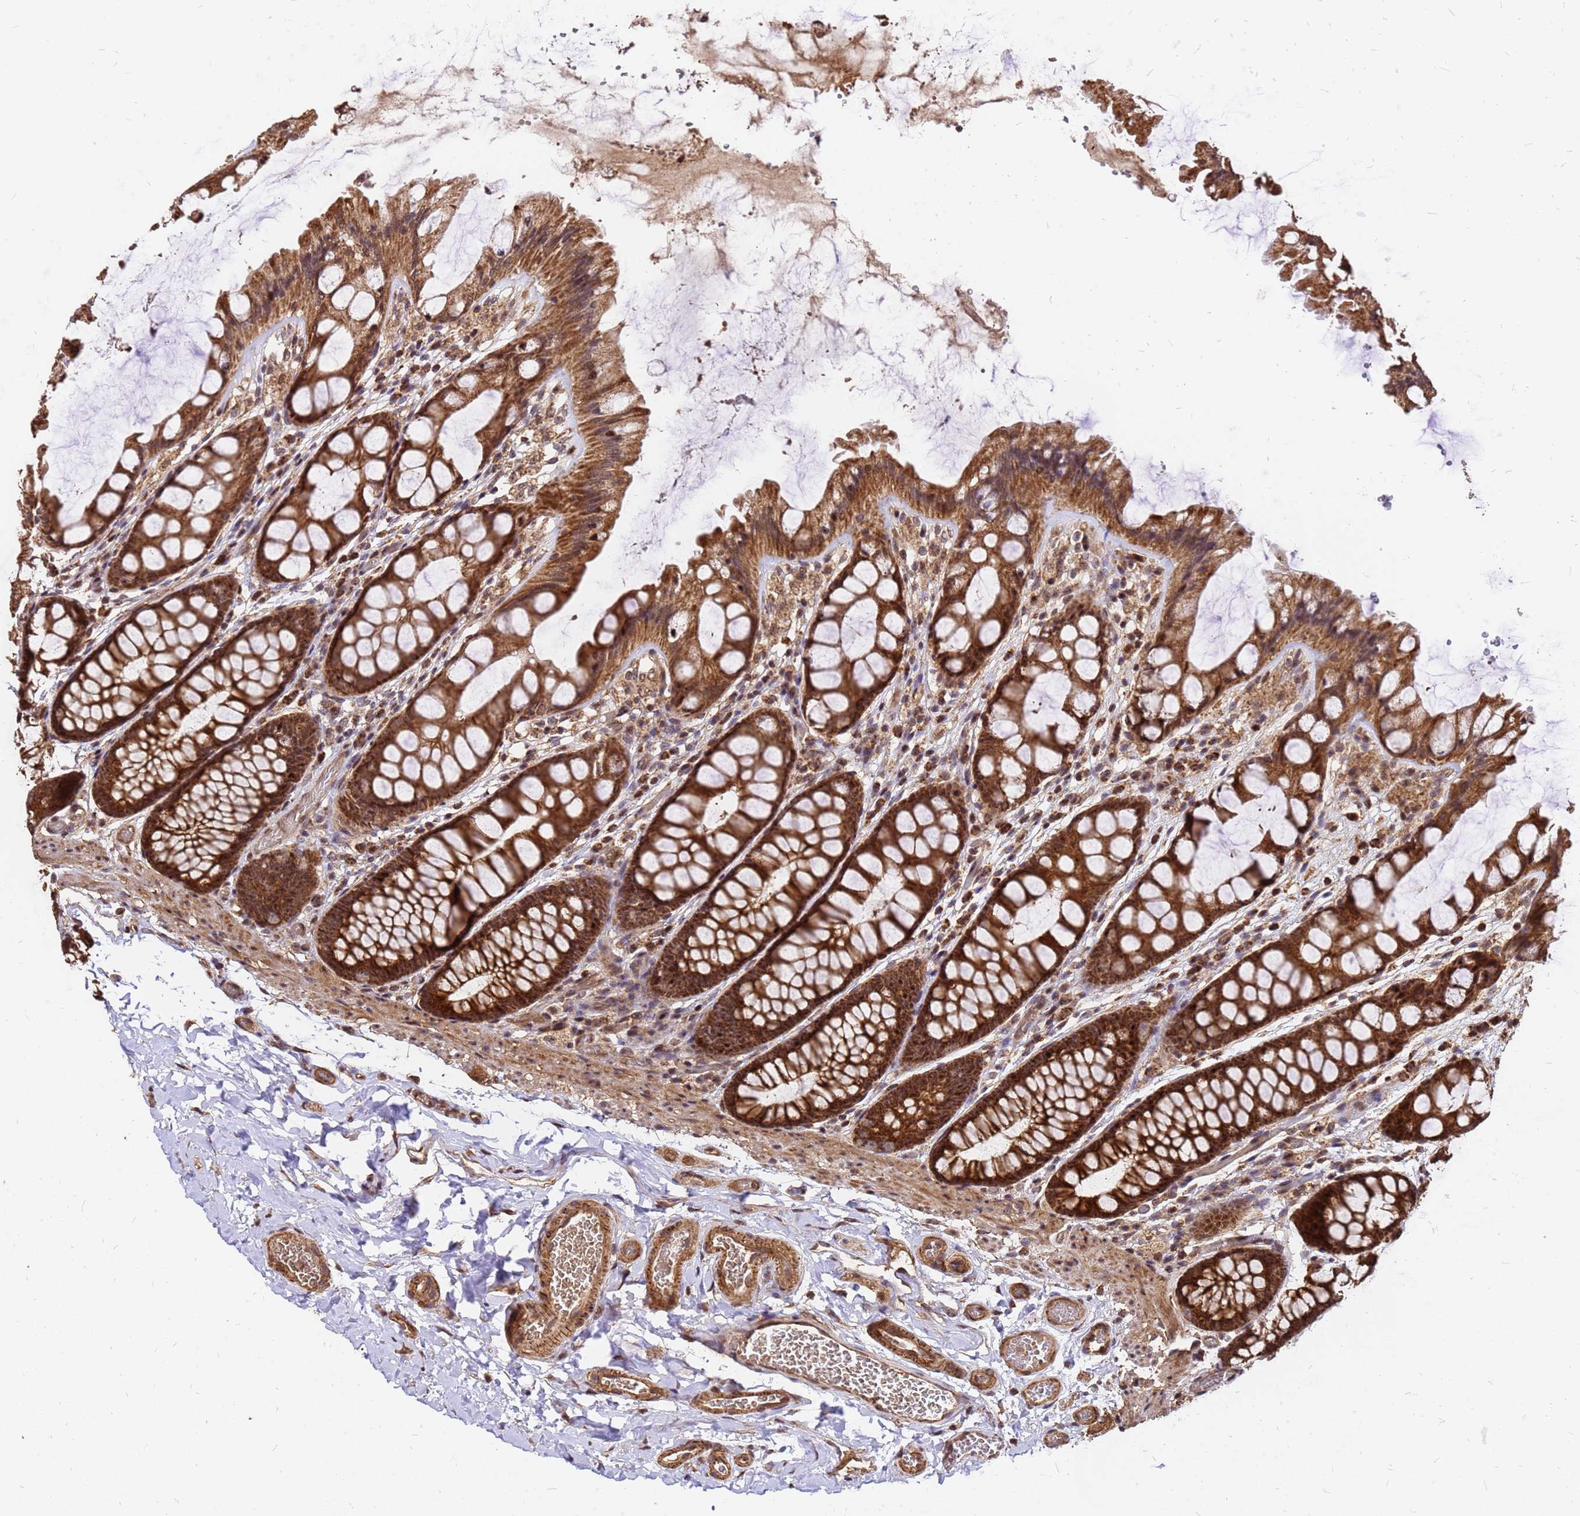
{"staining": {"intensity": "moderate", "quantity": ">75%", "location": "cytoplasmic/membranous,nuclear"}, "tissue": "colon", "cell_type": "Endothelial cells", "image_type": "normal", "snomed": [{"axis": "morphology", "description": "Normal tissue, NOS"}, {"axis": "topography", "description": "Colon"}], "caption": "Moderate cytoplasmic/membranous,nuclear positivity for a protein is appreciated in about >75% of endothelial cells of benign colon using IHC.", "gene": "GPATCH8", "patient": {"sex": "male", "age": 47}}